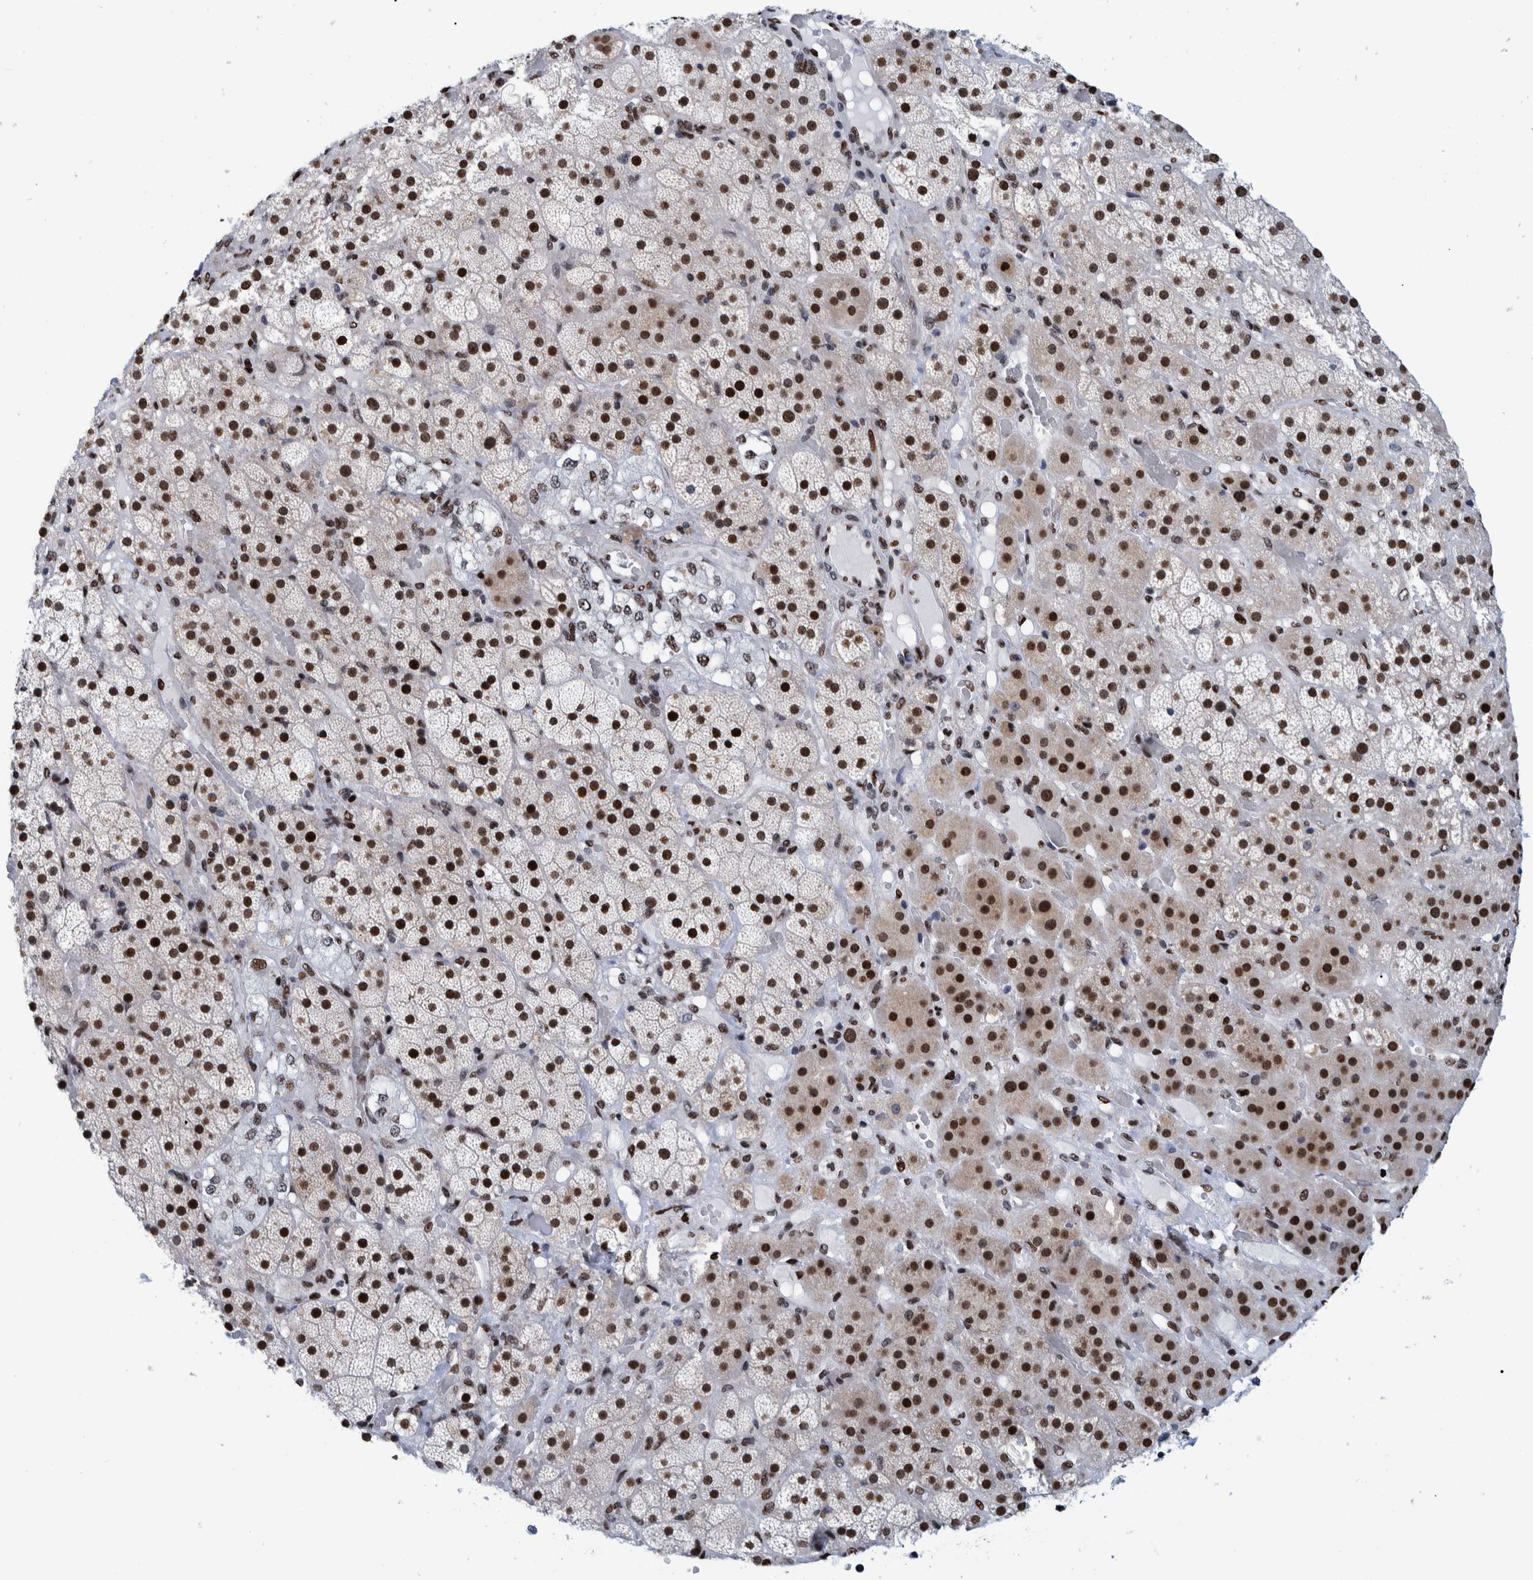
{"staining": {"intensity": "strong", "quantity": ">75%", "location": "nuclear"}, "tissue": "adrenal gland", "cell_type": "Glandular cells", "image_type": "normal", "snomed": [{"axis": "morphology", "description": "Normal tissue, NOS"}, {"axis": "topography", "description": "Adrenal gland"}], "caption": "Brown immunohistochemical staining in normal adrenal gland displays strong nuclear positivity in approximately >75% of glandular cells.", "gene": "HEATR9", "patient": {"sex": "male", "age": 57}}